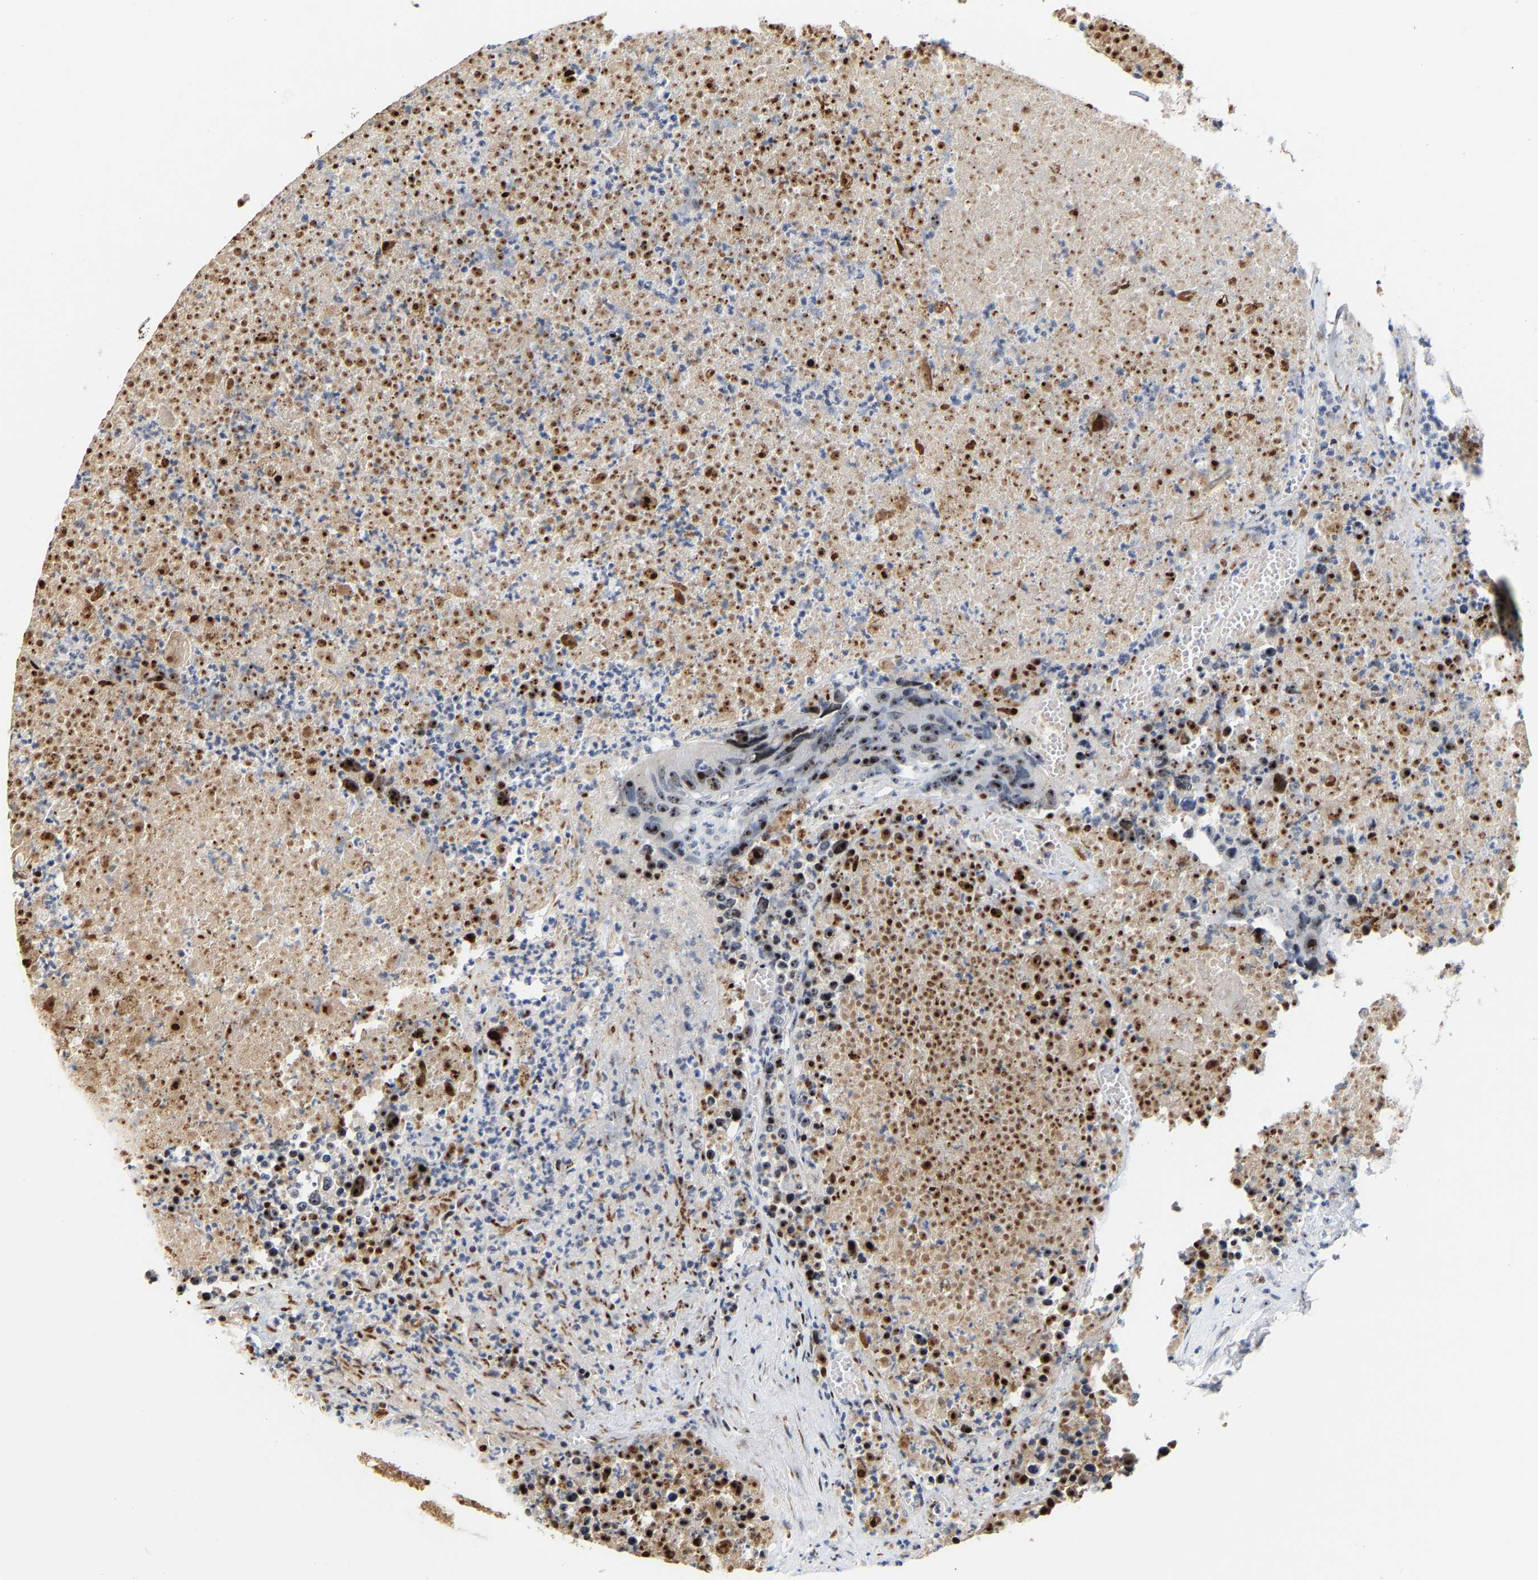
{"staining": {"intensity": "strong", "quantity": ">75%", "location": "nuclear"}, "tissue": "colorectal cancer", "cell_type": "Tumor cells", "image_type": "cancer", "snomed": [{"axis": "morphology", "description": "Adenocarcinoma, NOS"}, {"axis": "topography", "description": "Colon"}], "caption": "Immunohistochemistry of human colorectal cancer (adenocarcinoma) demonstrates high levels of strong nuclear staining in about >75% of tumor cells.", "gene": "NOP58", "patient": {"sex": "male", "age": 87}}